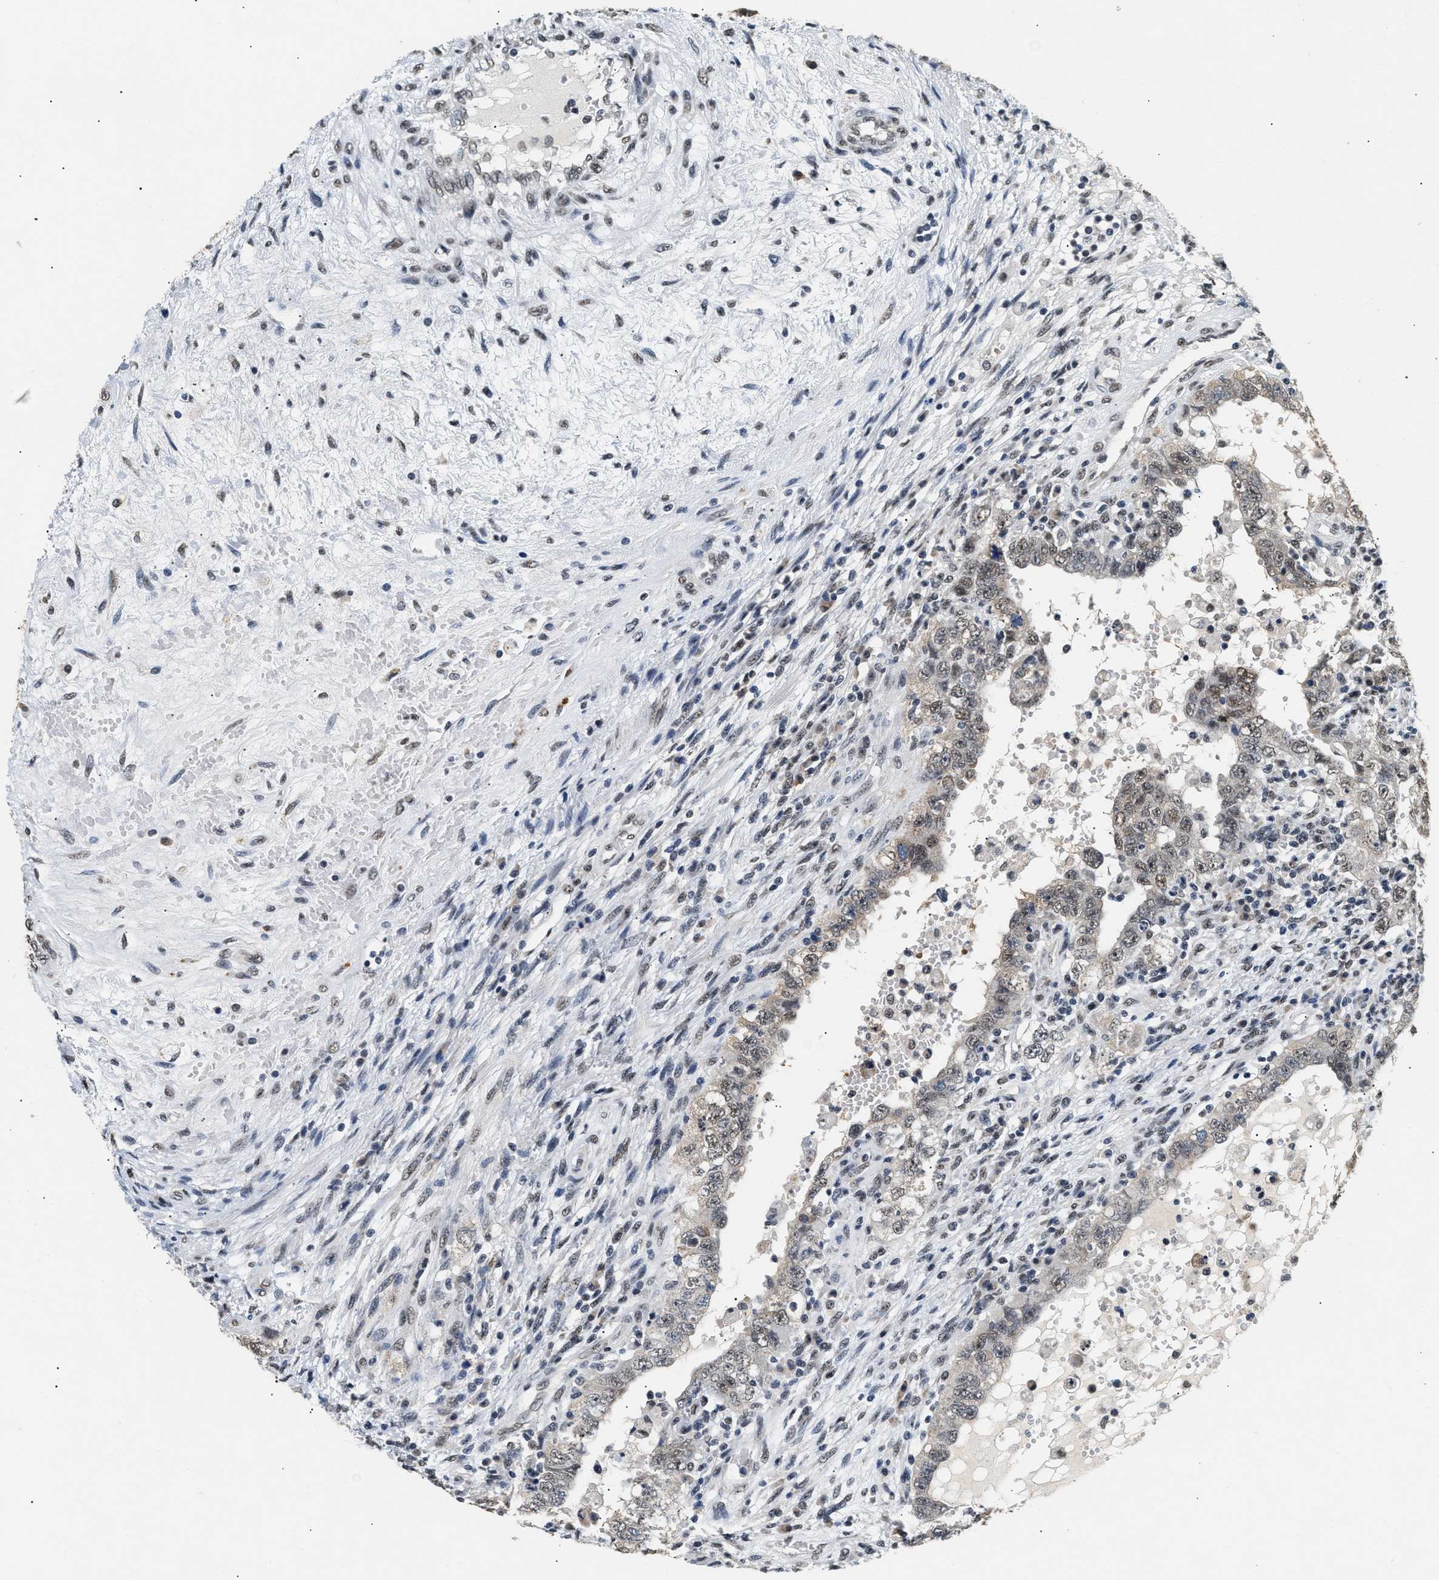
{"staining": {"intensity": "weak", "quantity": ">75%", "location": "nuclear"}, "tissue": "testis cancer", "cell_type": "Tumor cells", "image_type": "cancer", "snomed": [{"axis": "morphology", "description": "Carcinoma, Embryonal, NOS"}, {"axis": "topography", "description": "Testis"}], "caption": "Brown immunohistochemical staining in testis cancer (embryonal carcinoma) reveals weak nuclear positivity in approximately >75% of tumor cells.", "gene": "THOC1", "patient": {"sex": "male", "age": 26}}